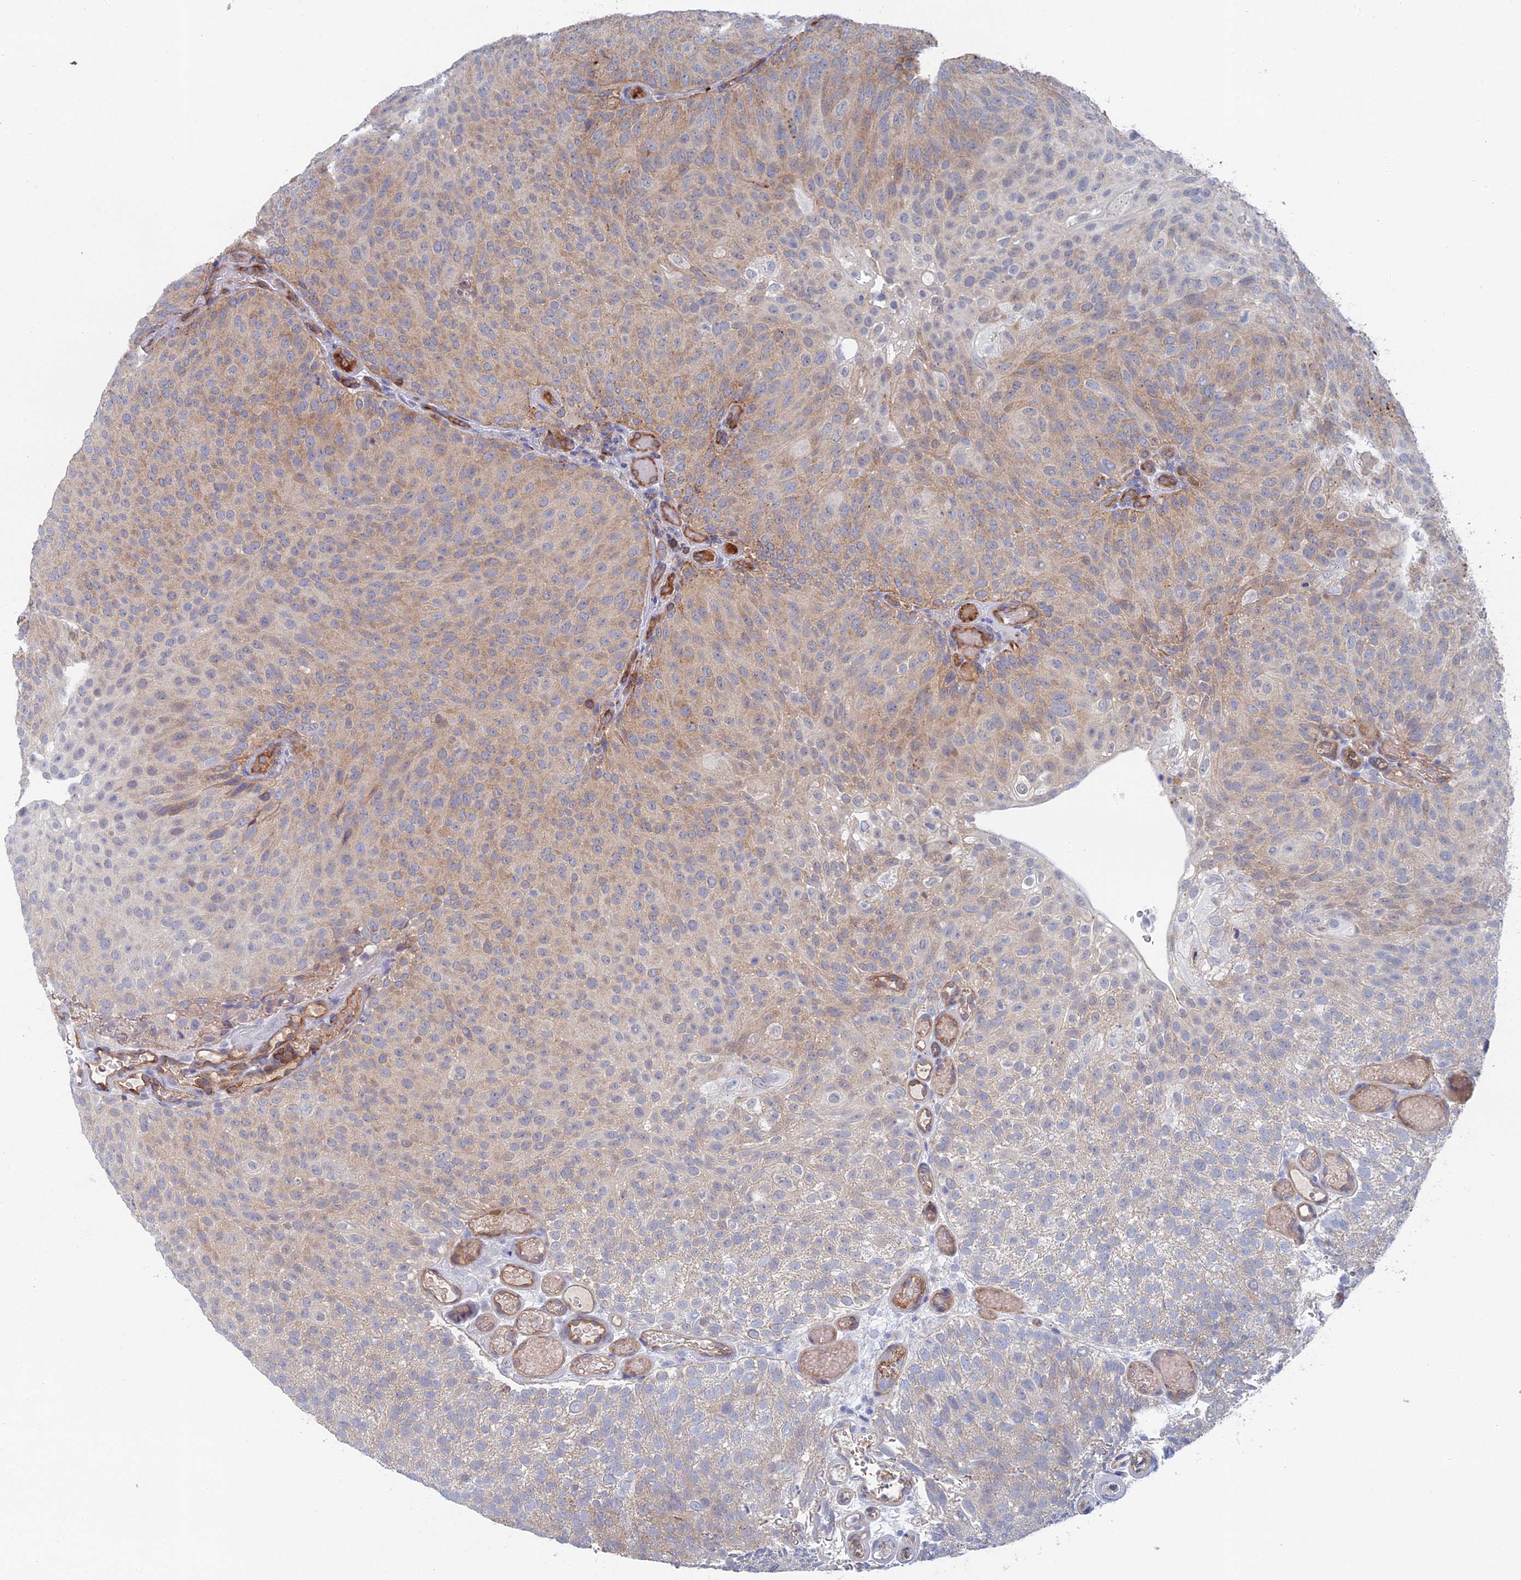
{"staining": {"intensity": "weak", "quantity": "25%-75%", "location": "cytoplasmic/membranous"}, "tissue": "urothelial cancer", "cell_type": "Tumor cells", "image_type": "cancer", "snomed": [{"axis": "morphology", "description": "Urothelial carcinoma, Low grade"}, {"axis": "topography", "description": "Urinary bladder"}], "caption": "Immunohistochemistry (IHC) histopathology image of neoplastic tissue: human urothelial cancer stained using IHC displays low levels of weak protein expression localized specifically in the cytoplasmic/membranous of tumor cells, appearing as a cytoplasmic/membranous brown color.", "gene": "ARAP3", "patient": {"sex": "male", "age": 78}}